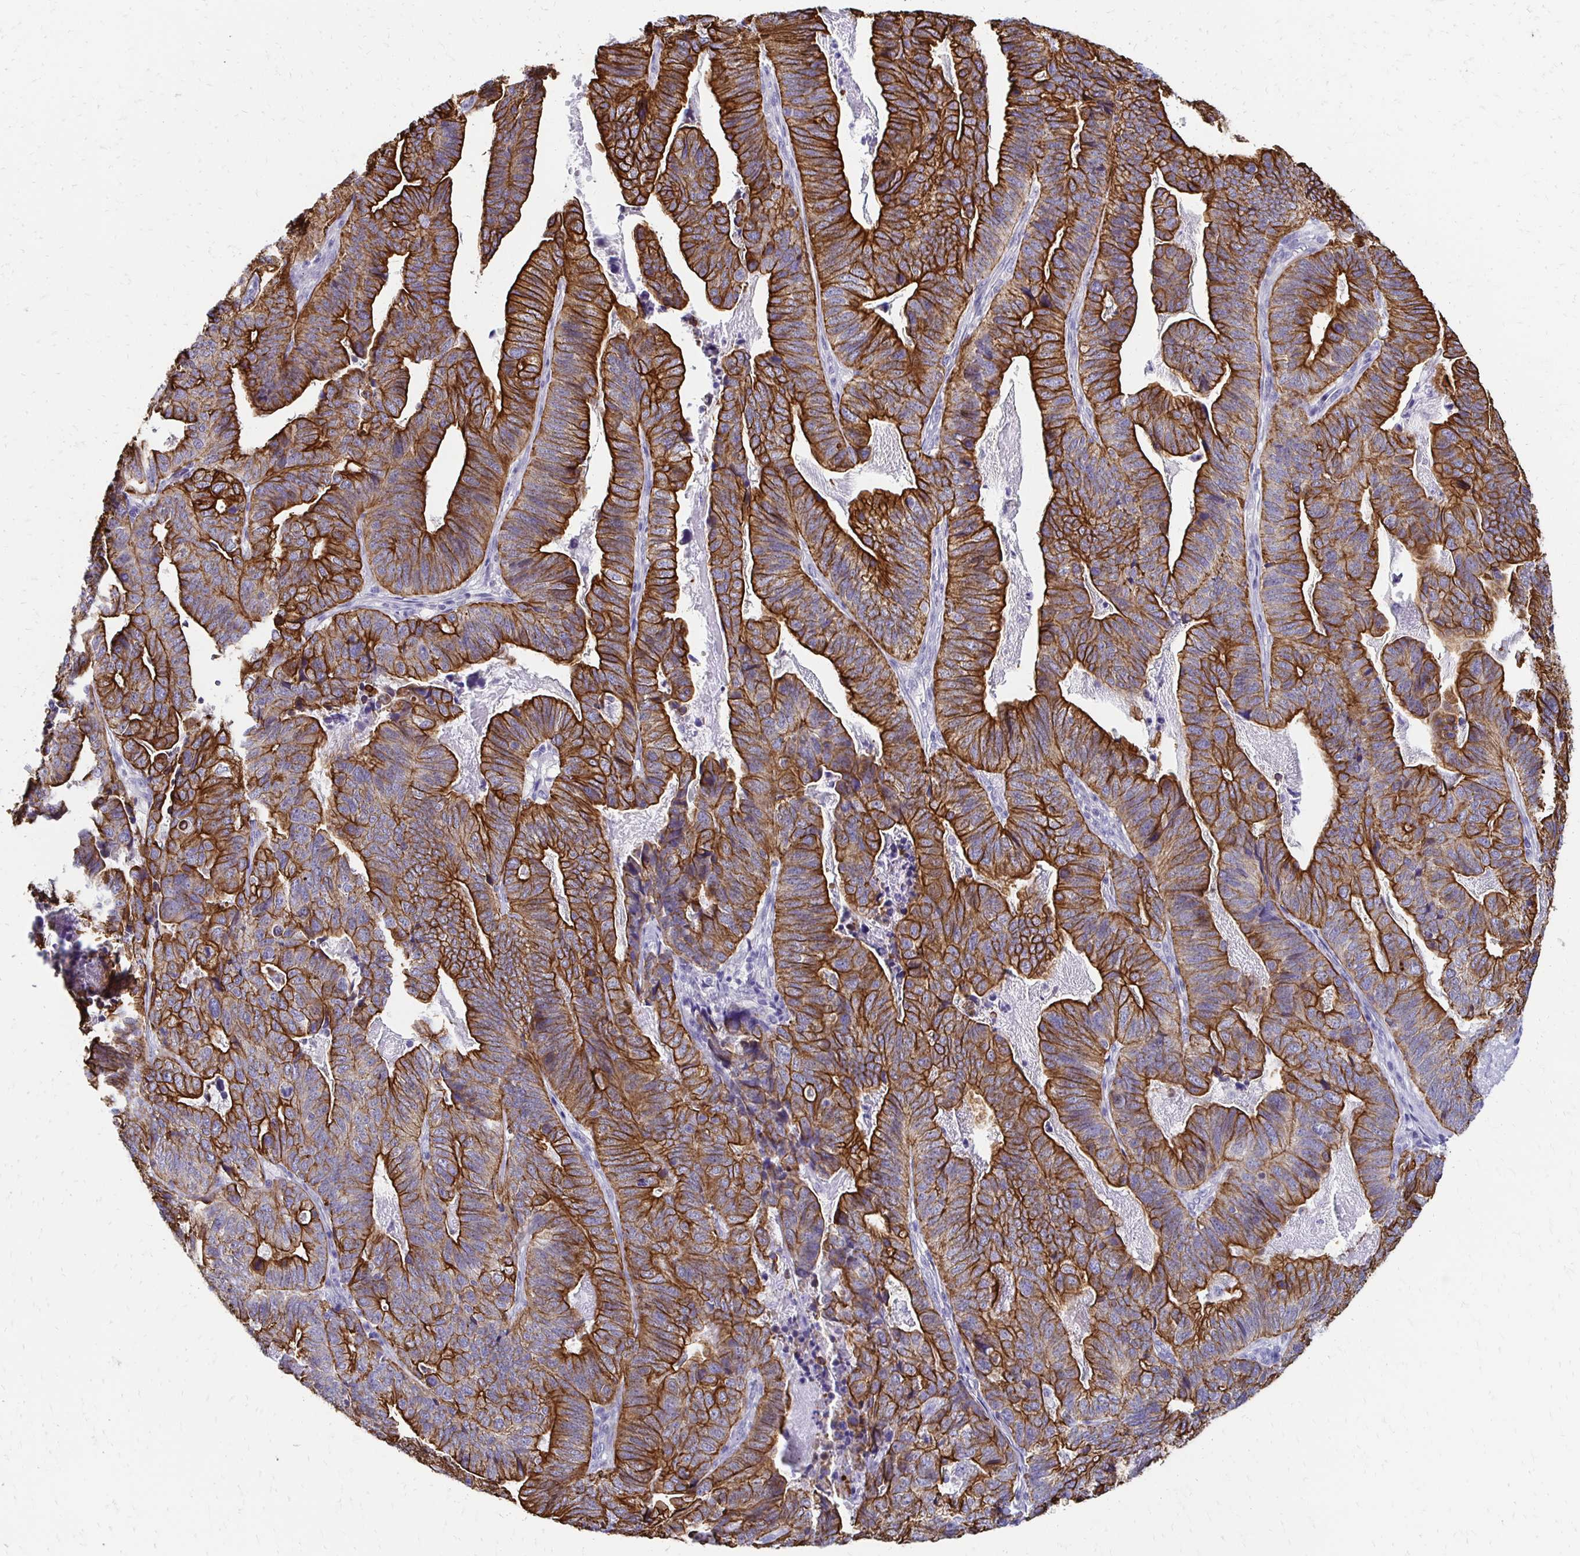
{"staining": {"intensity": "strong", "quantity": ">75%", "location": "cytoplasmic/membranous"}, "tissue": "stomach cancer", "cell_type": "Tumor cells", "image_type": "cancer", "snomed": [{"axis": "morphology", "description": "Adenocarcinoma, NOS"}, {"axis": "topography", "description": "Stomach, upper"}], "caption": "Strong cytoplasmic/membranous staining for a protein is appreciated in about >75% of tumor cells of stomach cancer (adenocarcinoma) using immunohistochemistry (IHC).", "gene": "C1QTNF2", "patient": {"sex": "female", "age": 67}}